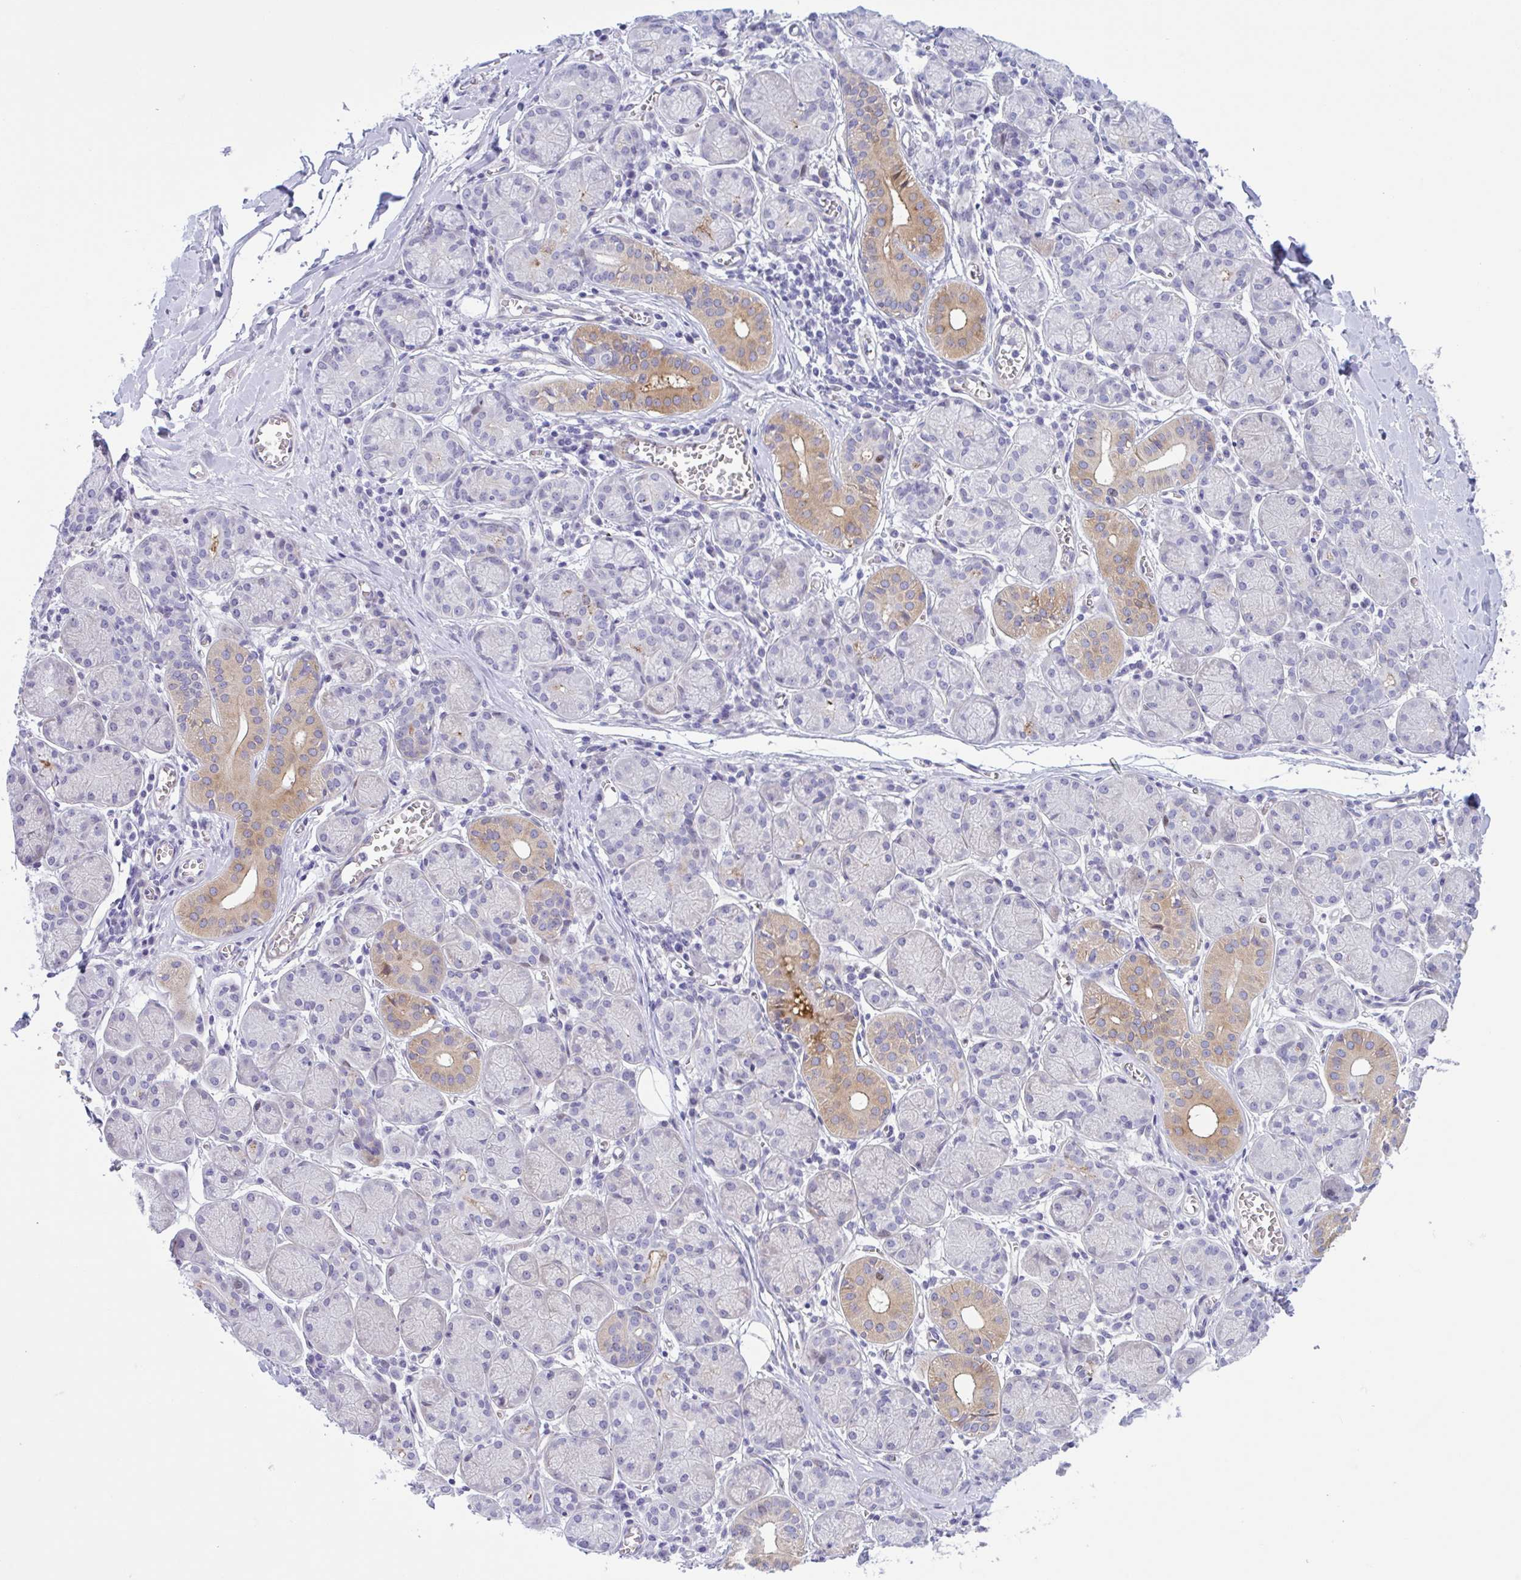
{"staining": {"intensity": "moderate", "quantity": "<25%", "location": "cytoplasmic/membranous"}, "tissue": "salivary gland", "cell_type": "Glandular cells", "image_type": "normal", "snomed": [{"axis": "morphology", "description": "Normal tissue, NOS"}, {"axis": "topography", "description": "Salivary gland"}], "caption": "An image of human salivary gland stained for a protein reveals moderate cytoplasmic/membranous brown staining in glandular cells.", "gene": "AHCYL2", "patient": {"sex": "female", "age": 24}}